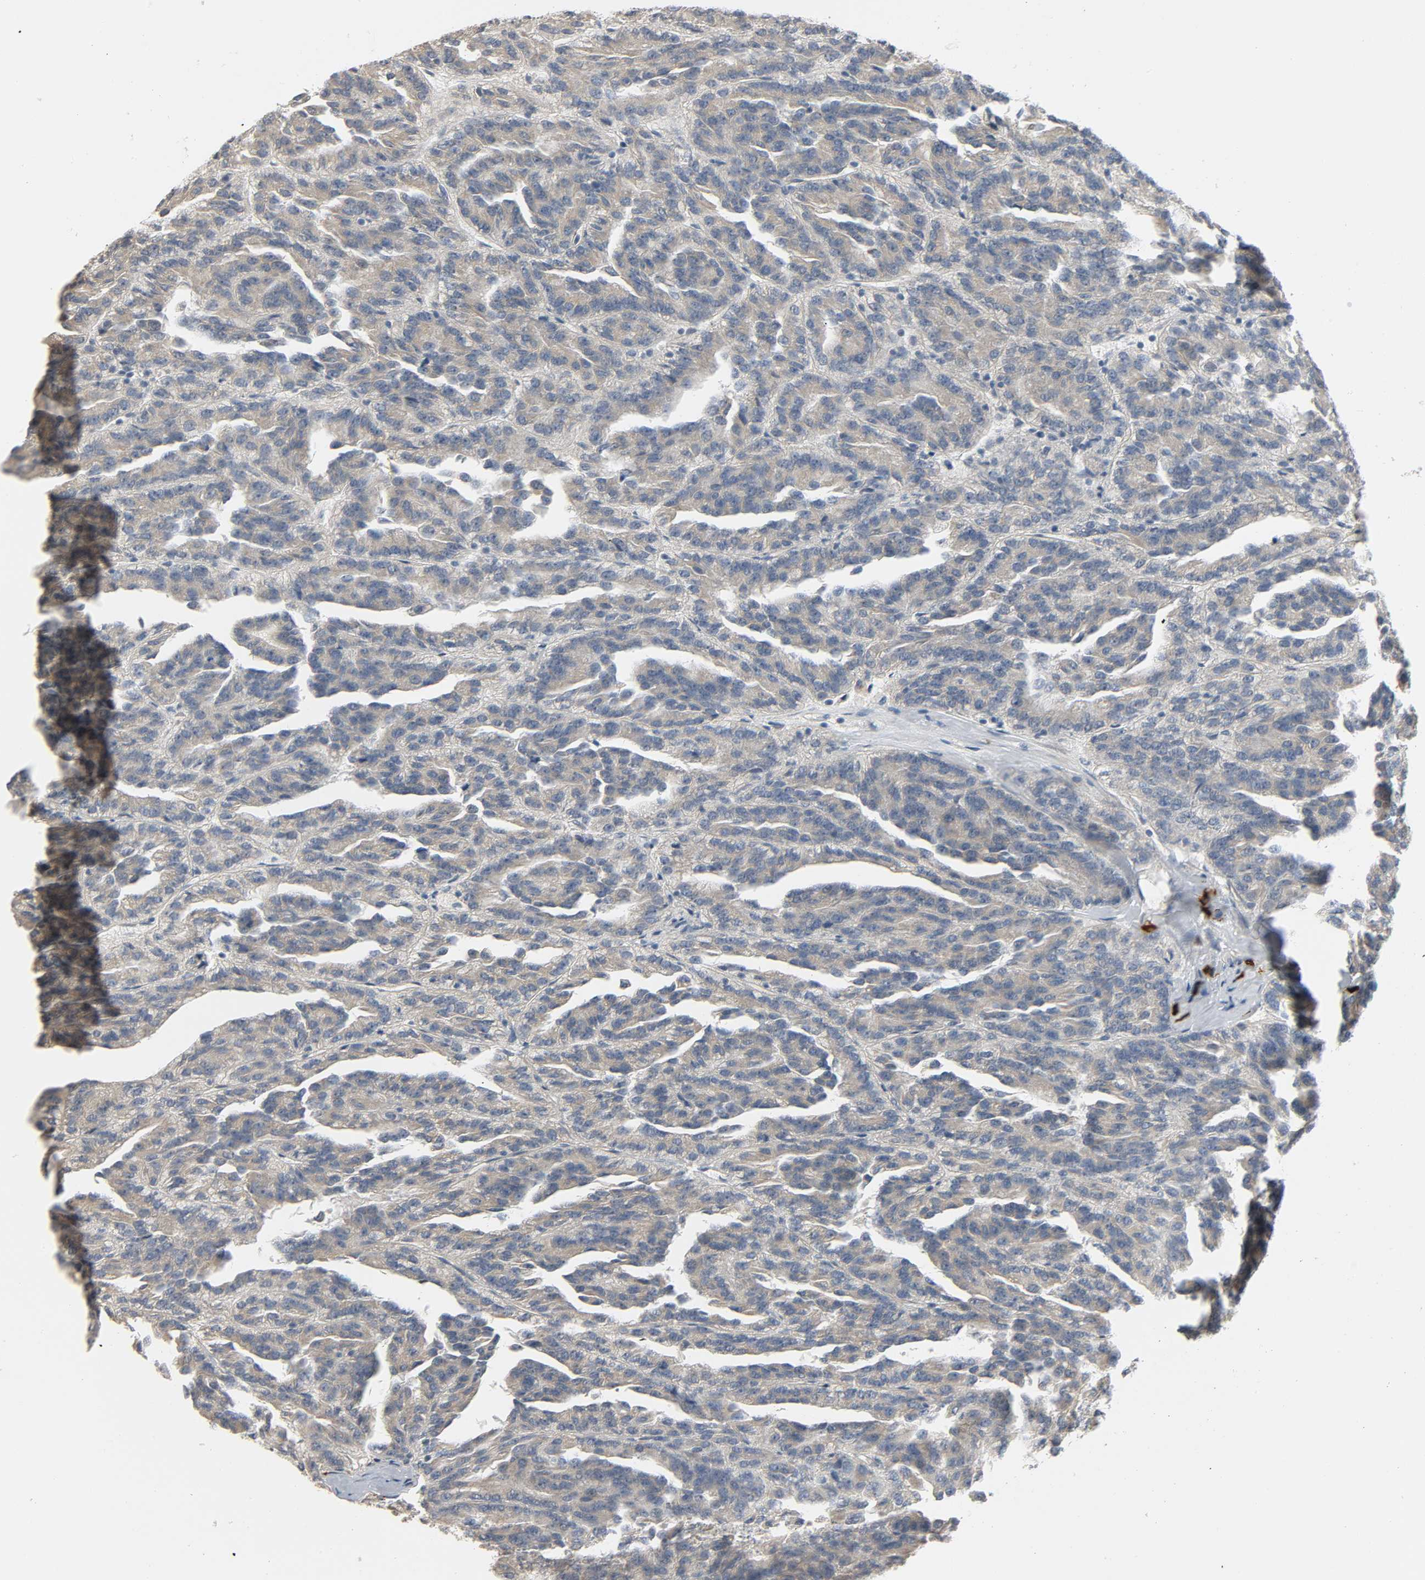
{"staining": {"intensity": "weak", "quantity": ">75%", "location": "cytoplasmic/membranous"}, "tissue": "renal cancer", "cell_type": "Tumor cells", "image_type": "cancer", "snomed": [{"axis": "morphology", "description": "Adenocarcinoma, NOS"}, {"axis": "topography", "description": "Kidney"}], "caption": "A histopathology image of human adenocarcinoma (renal) stained for a protein exhibits weak cytoplasmic/membranous brown staining in tumor cells.", "gene": "LIMCH1", "patient": {"sex": "male", "age": 46}}